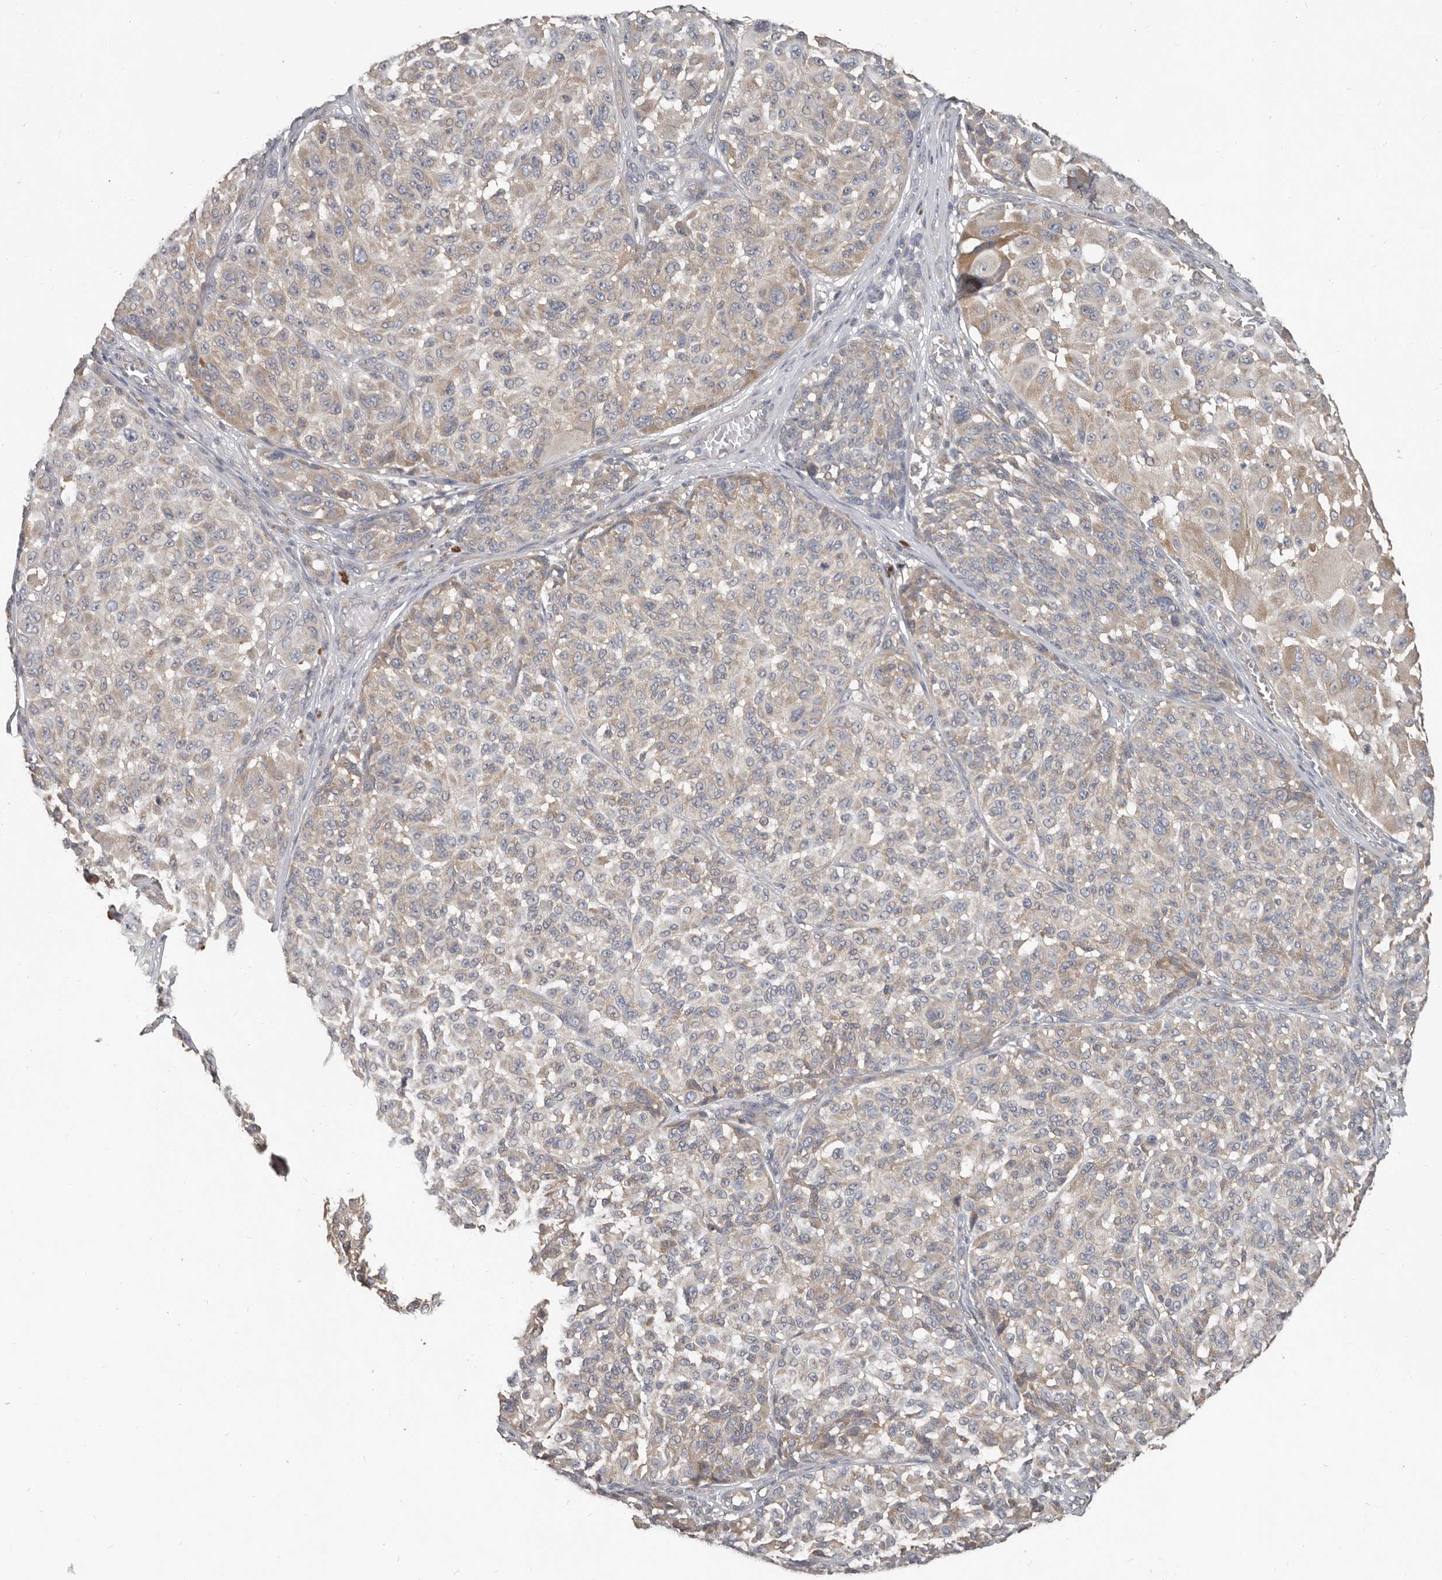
{"staining": {"intensity": "weak", "quantity": "<25%", "location": "cytoplasmic/membranous"}, "tissue": "melanoma", "cell_type": "Tumor cells", "image_type": "cancer", "snomed": [{"axis": "morphology", "description": "Malignant melanoma, NOS"}, {"axis": "topography", "description": "Skin"}], "caption": "Immunohistochemistry of melanoma demonstrates no positivity in tumor cells.", "gene": "AKNAD1", "patient": {"sex": "male", "age": 83}}